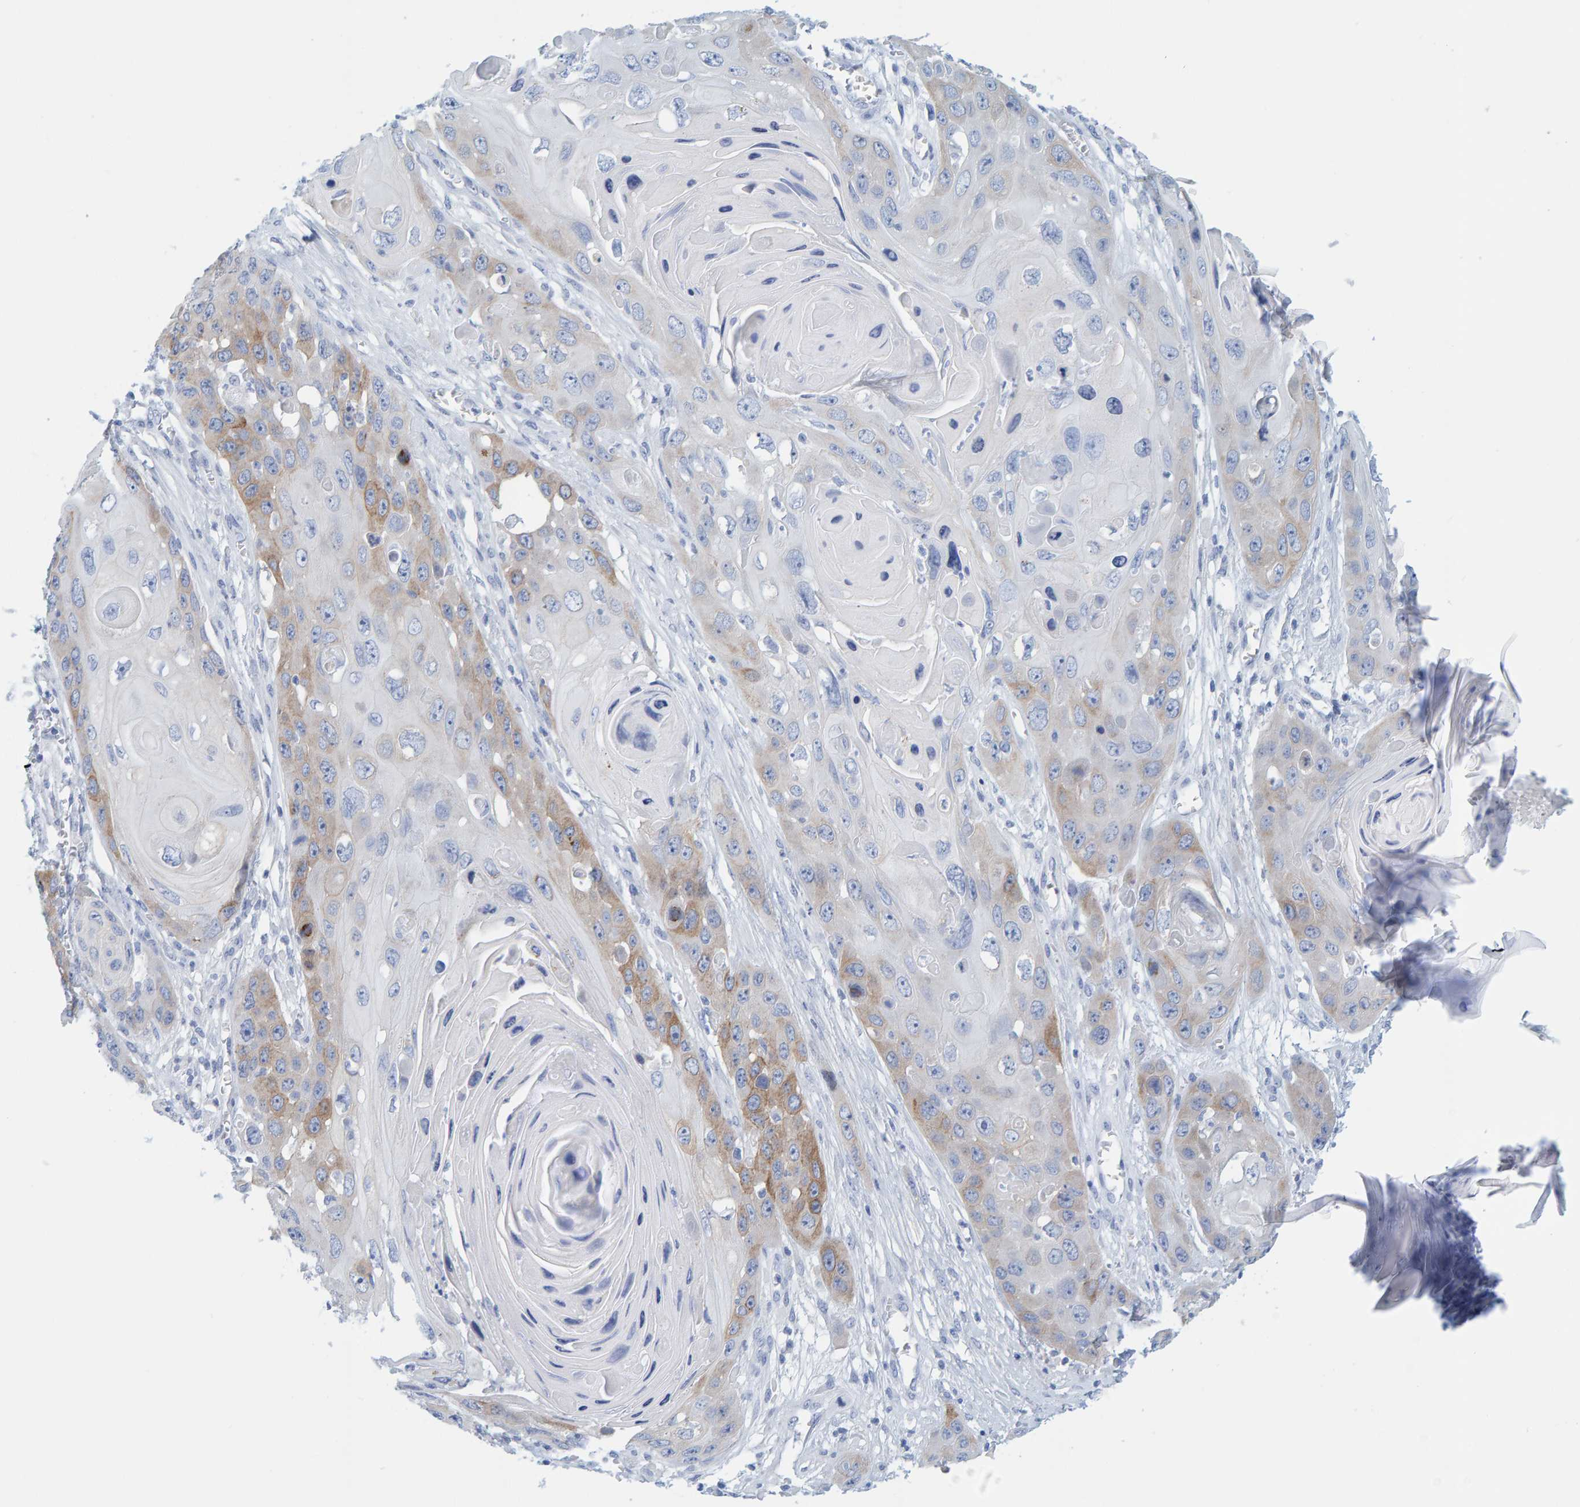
{"staining": {"intensity": "moderate", "quantity": "<25%", "location": "cytoplasmic/membranous"}, "tissue": "skin cancer", "cell_type": "Tumor cells", "image_type": "cancer", "snomed": [{"axis": "morphology", "description": "Squamous cell carcinoma, NOS"}, {"axis": "topography", "description": "Skin"}], "caption": "Human skin cancer stained with a protein marker displays moderate staining in tumor cells.", "gene": "KLHL11", "patient": {"sex": "male", "age": 55}}